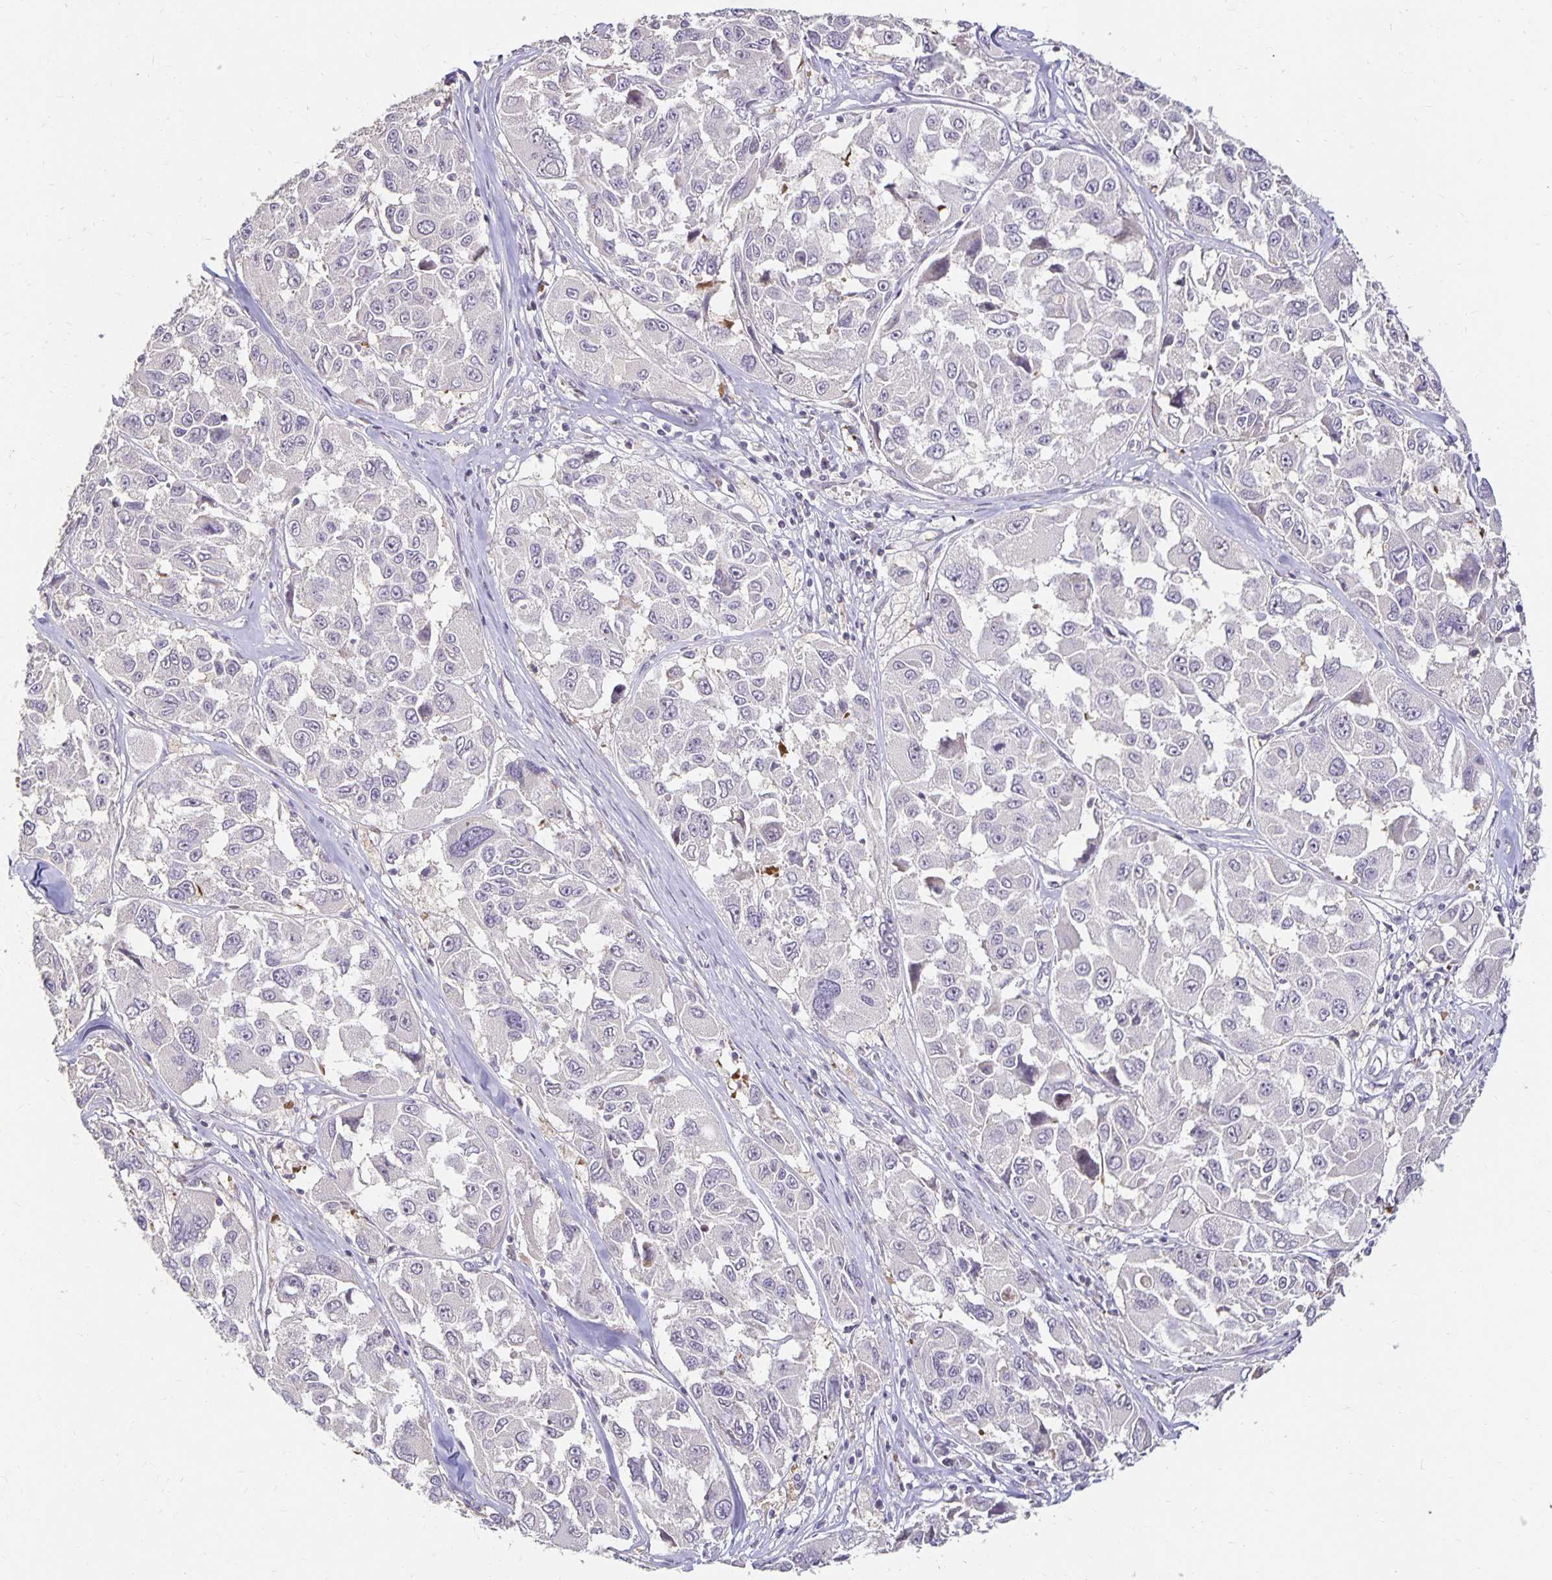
{"staining": {"intensity": "negative", "quantity": "none", "location": "none"}, "tissue": "melanoma", "cell_type": "Tumor cells", "image_type": "cancer", "snomed": [{"axis": "morphology", "description": "Malignant melanoma, NOS"}, {"axis": "topography", "description": "Skin"}], "caption": "Immunohistochemistry (IHC) of melanoma shows no positivity in tumor cells.", "gene": "CST6", "patient": {"sex": "female", "age": 66}}